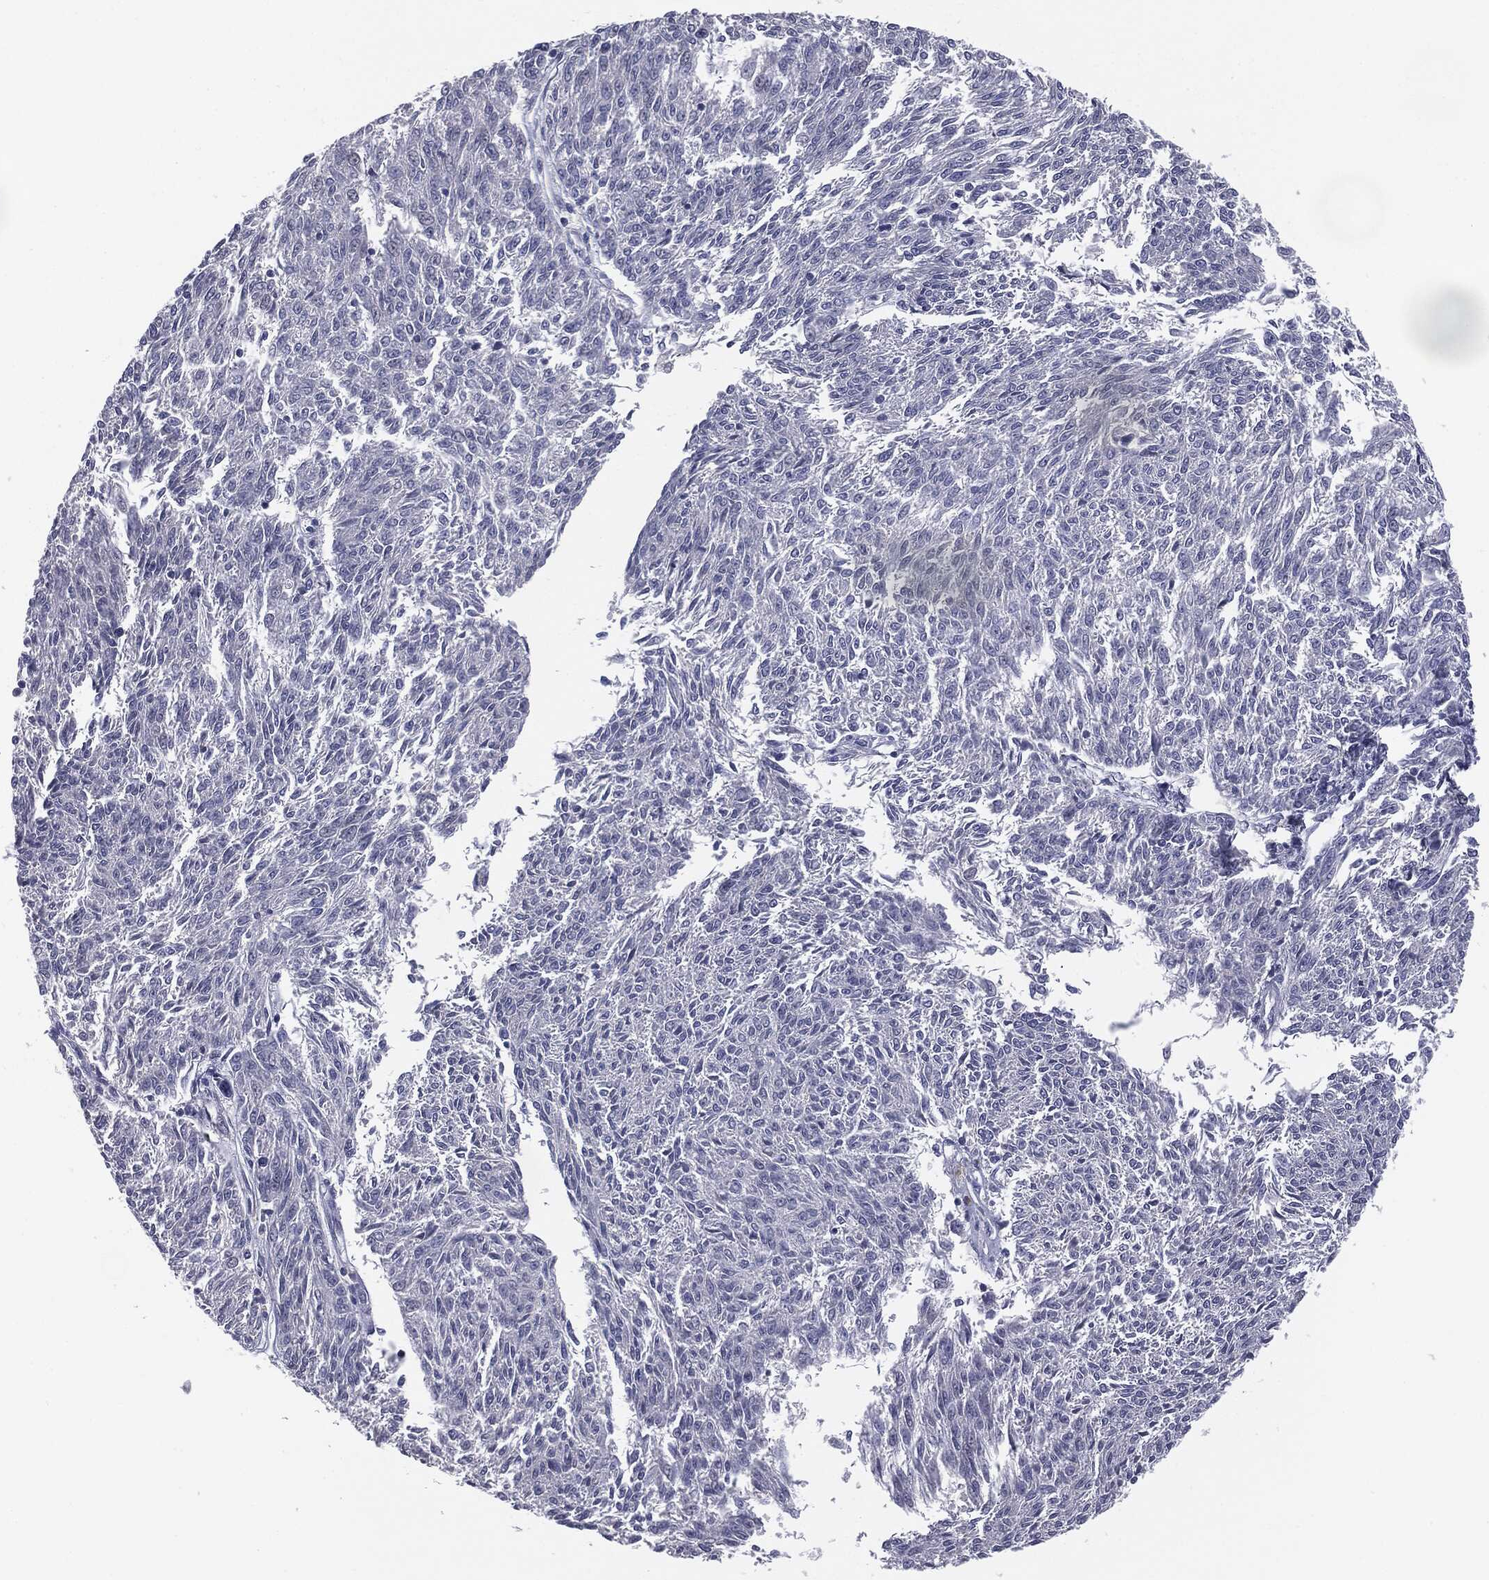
{"staining": {"intensity": "negative", "quantity": "none", "location": "none"}, "tissue": "melanoma", "cell_type": "Tumor cells", "image_type": "cancer", "snomed": [{"axis": "morphology", "description": "Malignant melanoma, NOS"}, {"axis": "topography", "description": "Skin"}], "caption": "IHC photomicrograph of neoplastic tissue: human melanoma stained with DAB (3,3'-diaminobenzidine) exhibits no significant protein positivity in tumor cells.", "gene": "MUC1", "patient": {"sex": "female", "age": 72}}